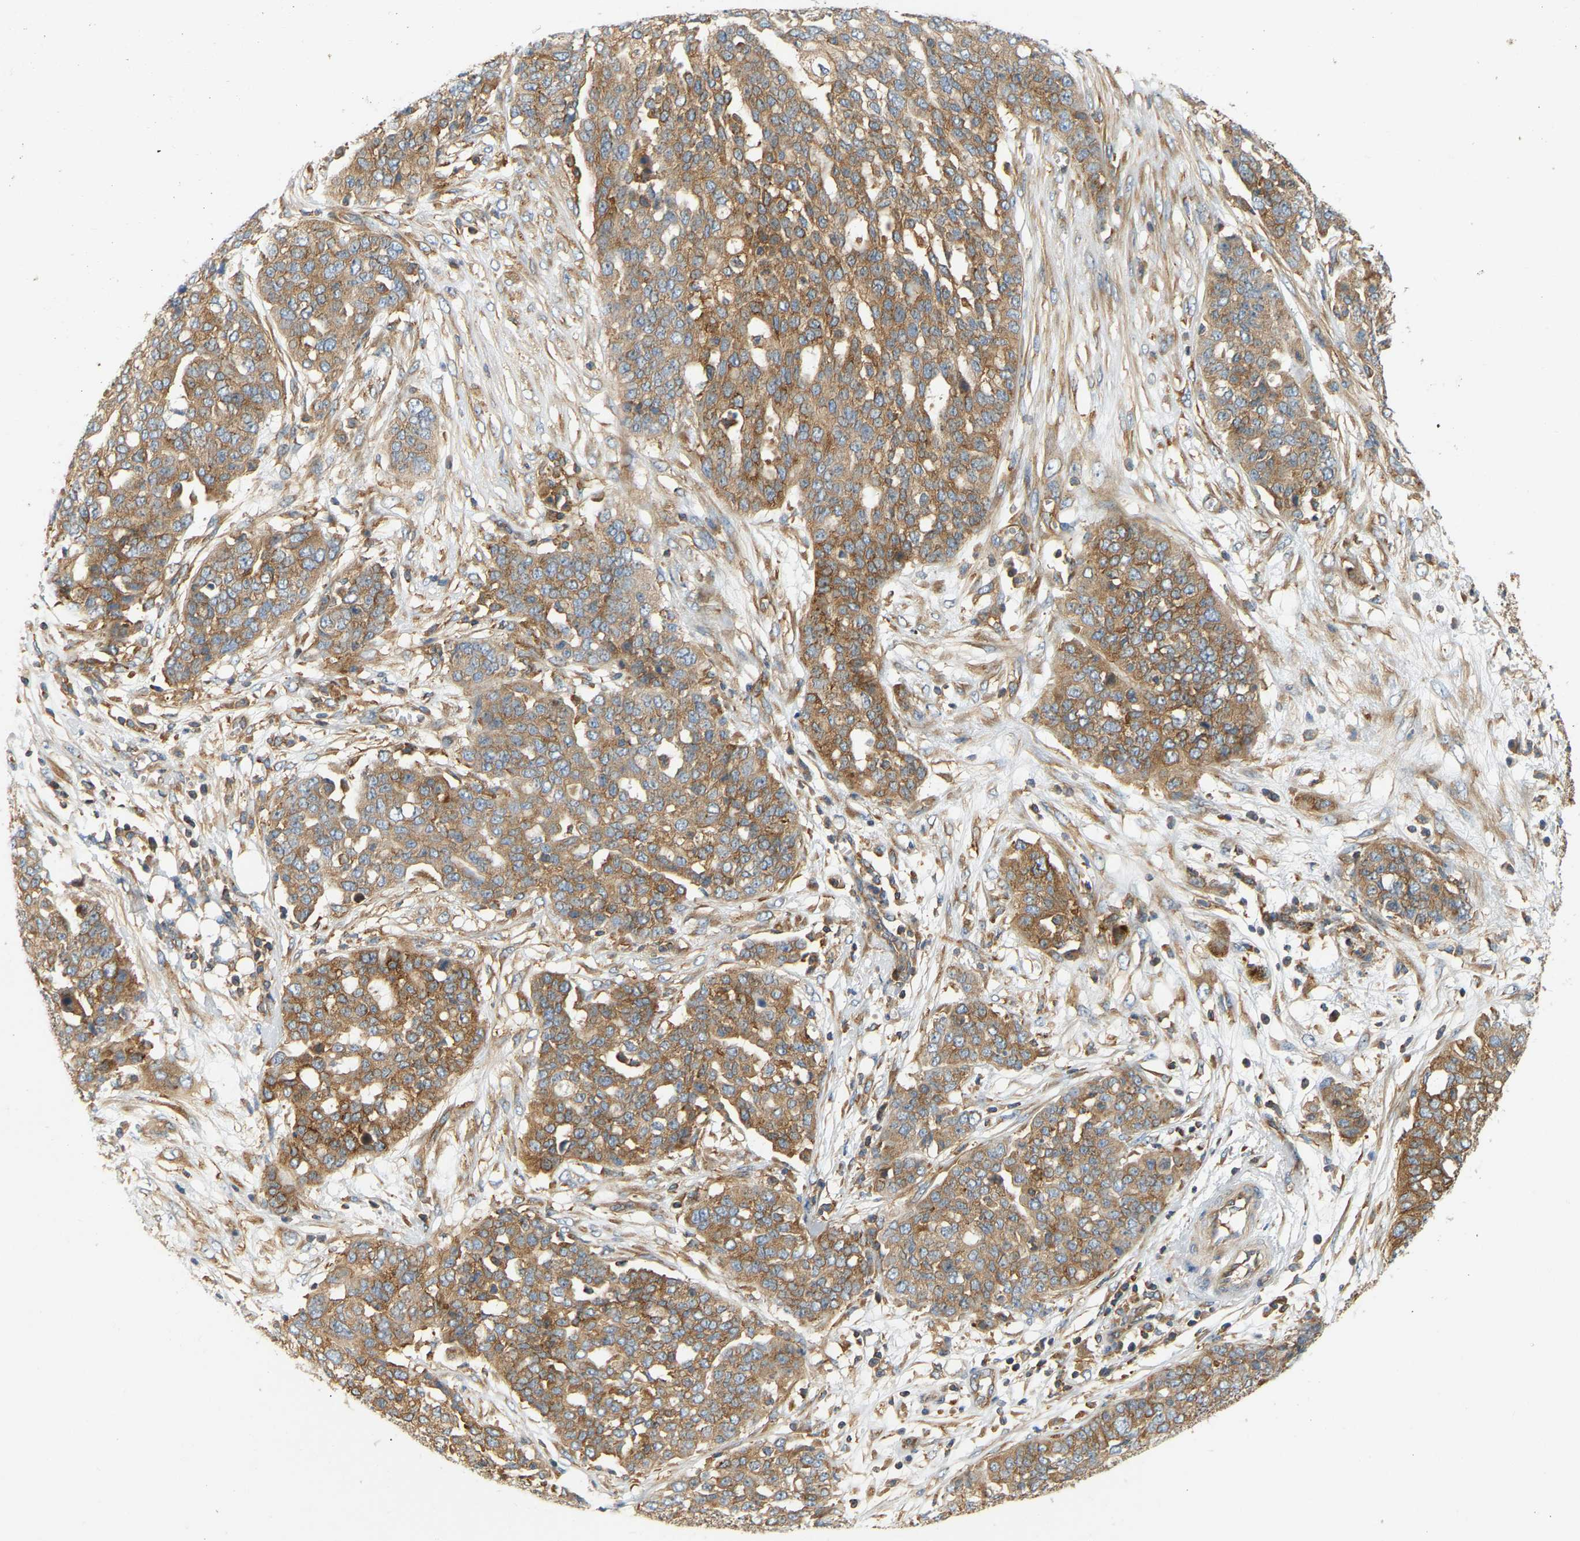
{"staining": {"intensity": "moderate", "quantity": ">75%", "location": "cytoplasmic/membranous"}, "tissue": "ovarian cancer", "cell_type": "Tumor cells", "image_type": "cancer", "snomed": [{"axis": "morphology", "description": "Cystadenocarcinoma, serous, NOS"}, {"axis": "topography", "description": "Soft tissue"}, {"axis": "topography", "description": "Ovary"}], "caption": "Ovarian cancer (serous cystadenocarcinoma) stained for a protein (brown) reveals moderate cytoplasmic/membranous positive staining in about >75% of tumor cells.", "gene": "AKAP13", "patient": {"sex": "female", "age": 57}}